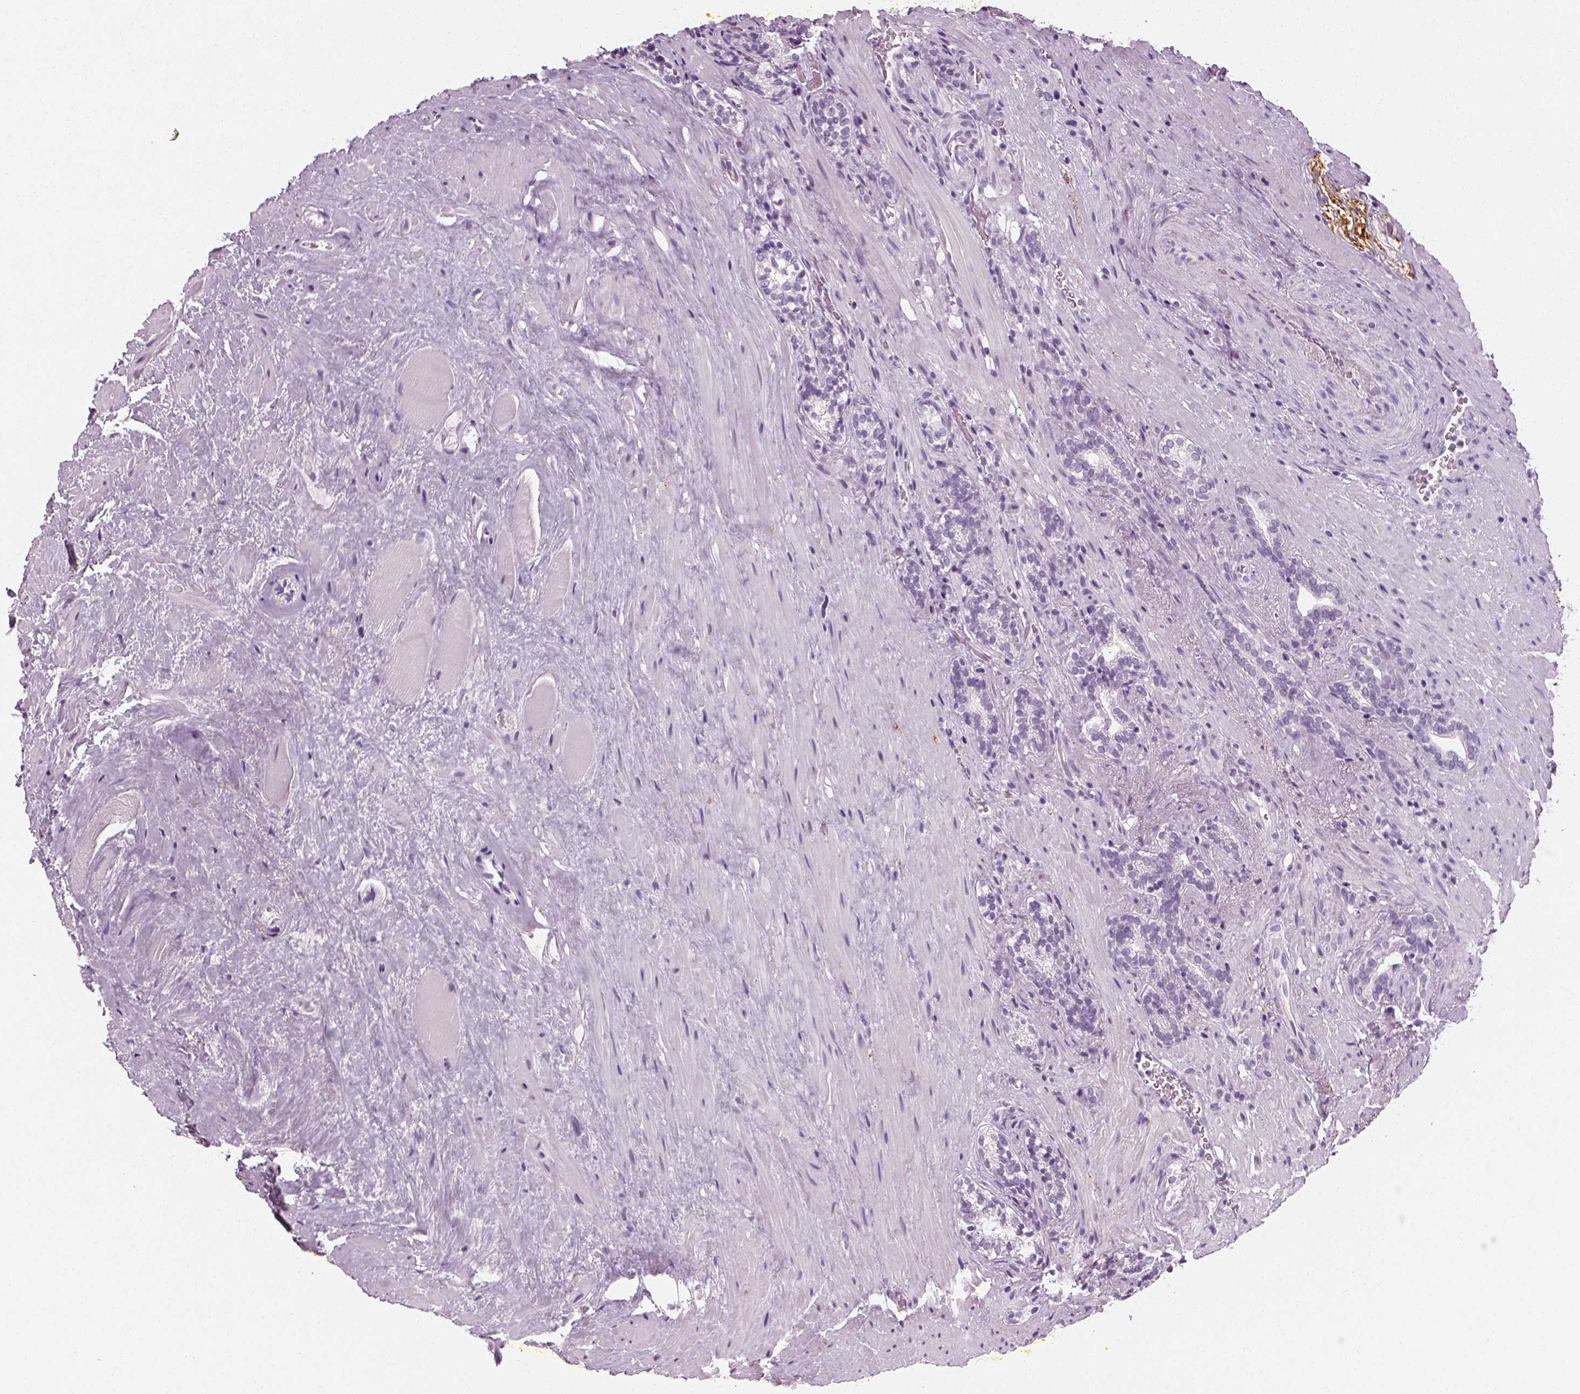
{"staining": {"intensity": "negative", "quantity": "none", "location": "none"}, "tissue": "prostate cancer", "cell_type": "Tumor cells", "image_type": "cancer", "snomed": [{"axis": "morphology", "description": "Adenocarcinoma, NOS"}, {"axis": "topography", "description": "Prostate"}], "caption": "Prostate cancer (adenocarcinoma) stained for a protein using IHC reveals no staining tumor cells.", "gene": "TH", "patient": {"sex": "male", "age": 66}}